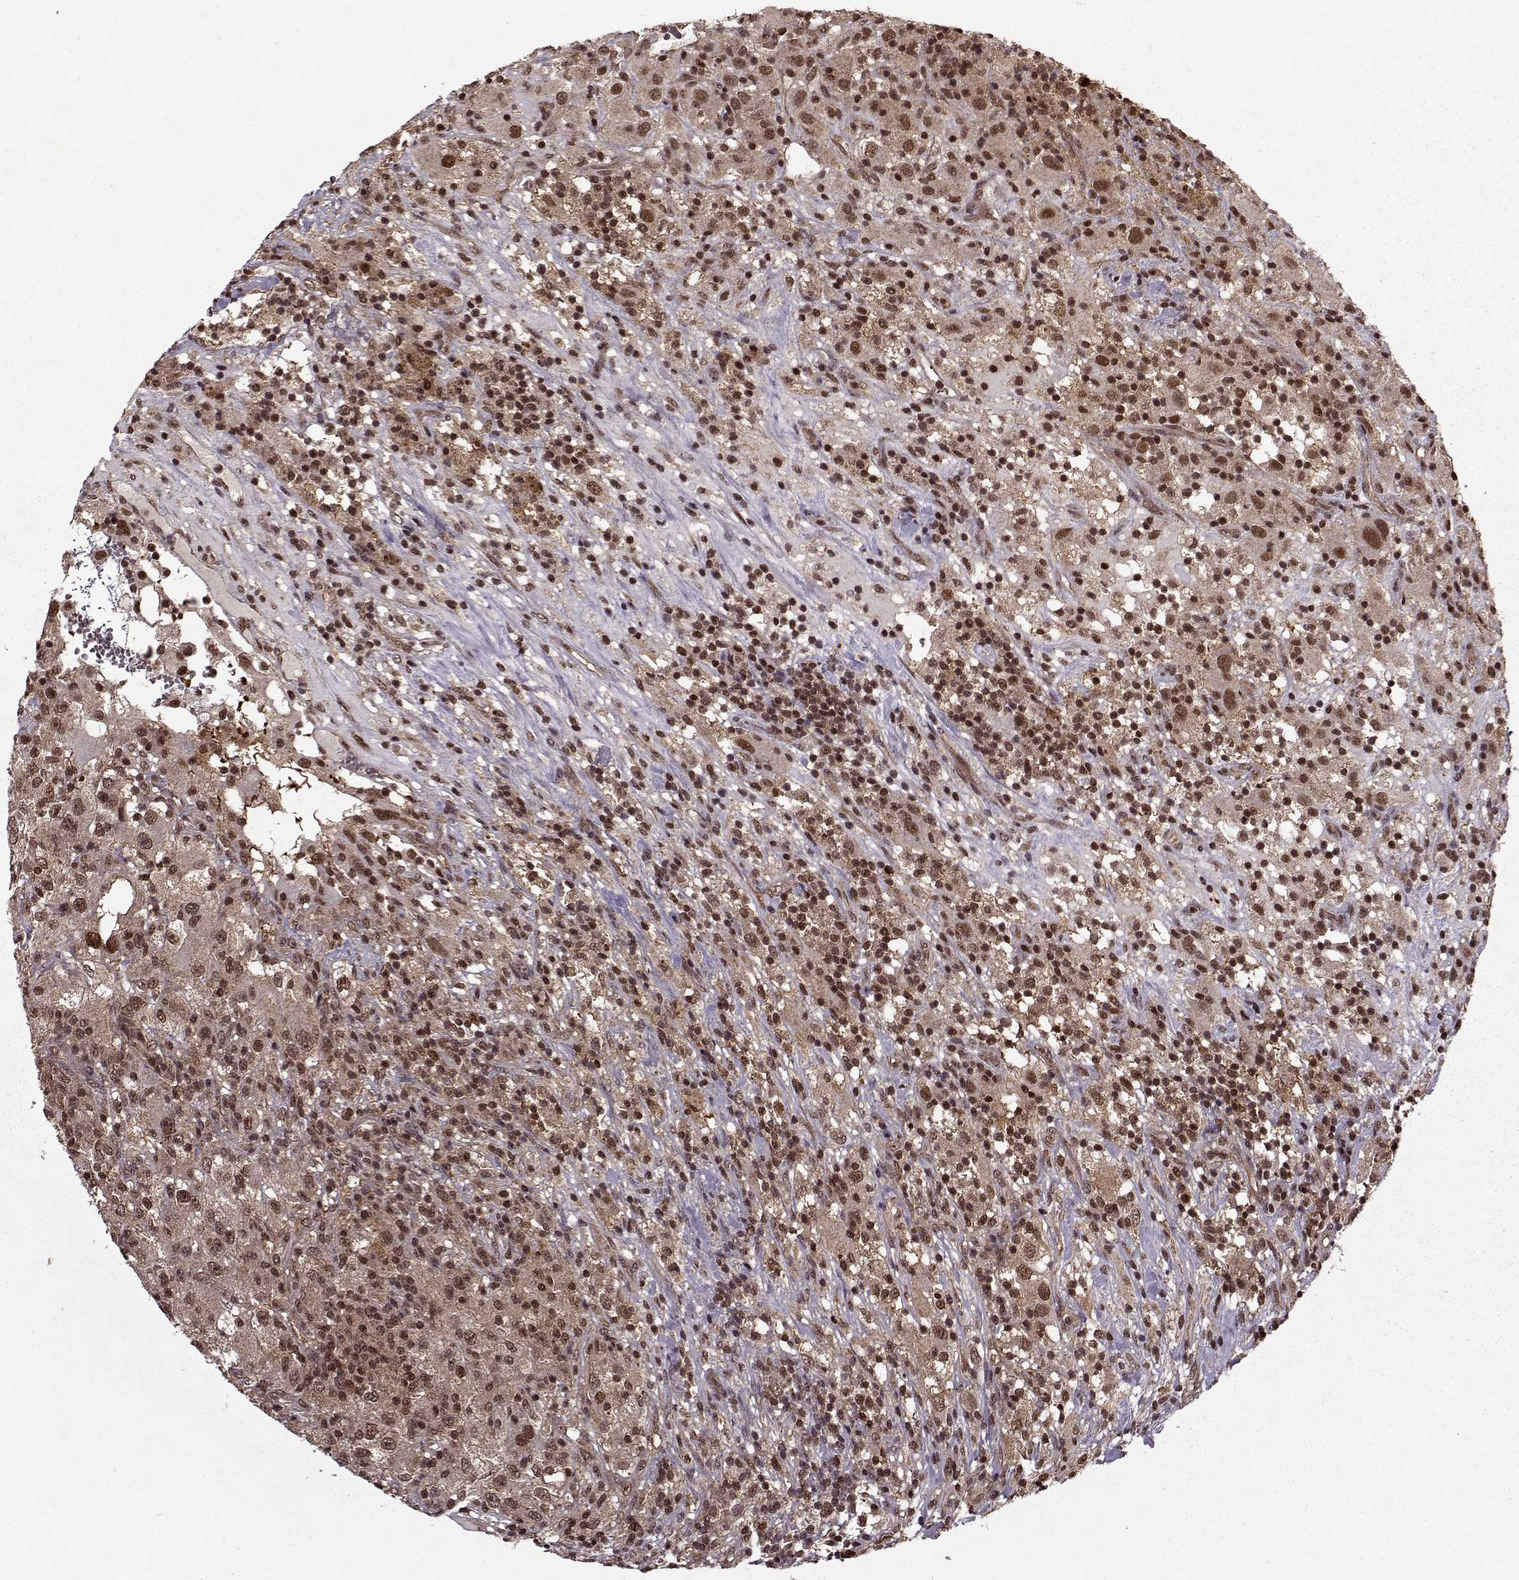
{"staining": {"intensity": "strong", "quantity": ">75%", "location": "nuclear"}, "tissue": "renal cancer", "cell_type": "Tumor cells", "image_type": "cancer", "snomed": [{"axis": "morphology", "description": "Adenocarcinoma, NOS"}, {"axis": "topography", "description": "Kidney"}], "caption": "Tumor cells reveal high levels of strong nuclear staining in about >75% of cells in renal adenocarcinoma.", "gene": "PSMA7", "patient": {"sex": "female", "age": 67}}